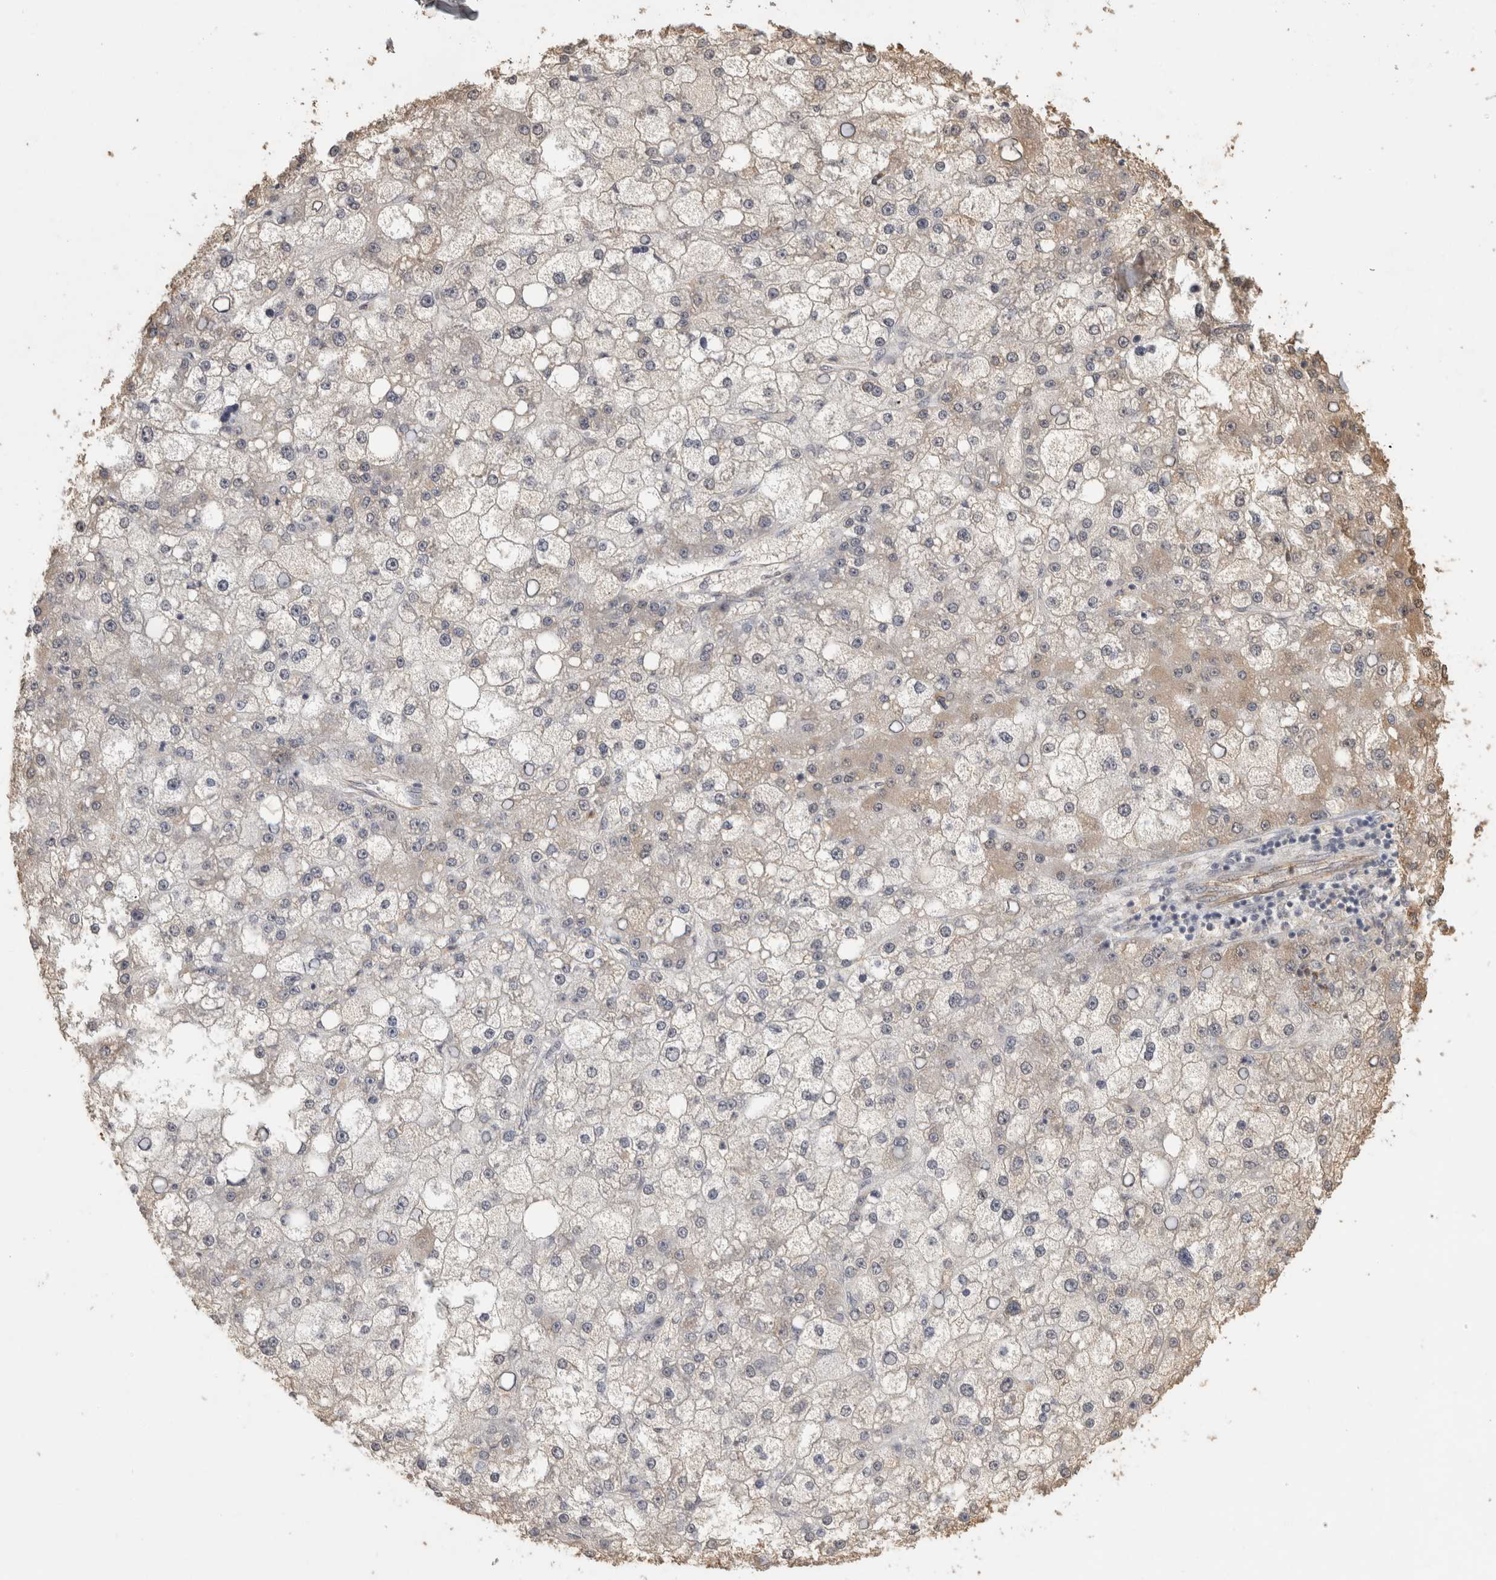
{"staining": {"intensity": "negative", "quantity": "none", "location": "none"}, "tissue": "liver cancer", "cell_type": "Tumor cells", "image_type": "cancer", "snomed": [{"axis": "morphology", "description": "Carcinoma, Hepatocellular, NOS"}, {"axis": "topography", "description": "Liver"}], "caption": "Immunohistochemical staining of human hepatocellular carcinoma (liver) shows no significant positivity in tumor cells.", "gene": "REPS2", "patient": {"sex": "male", "age": 67}}